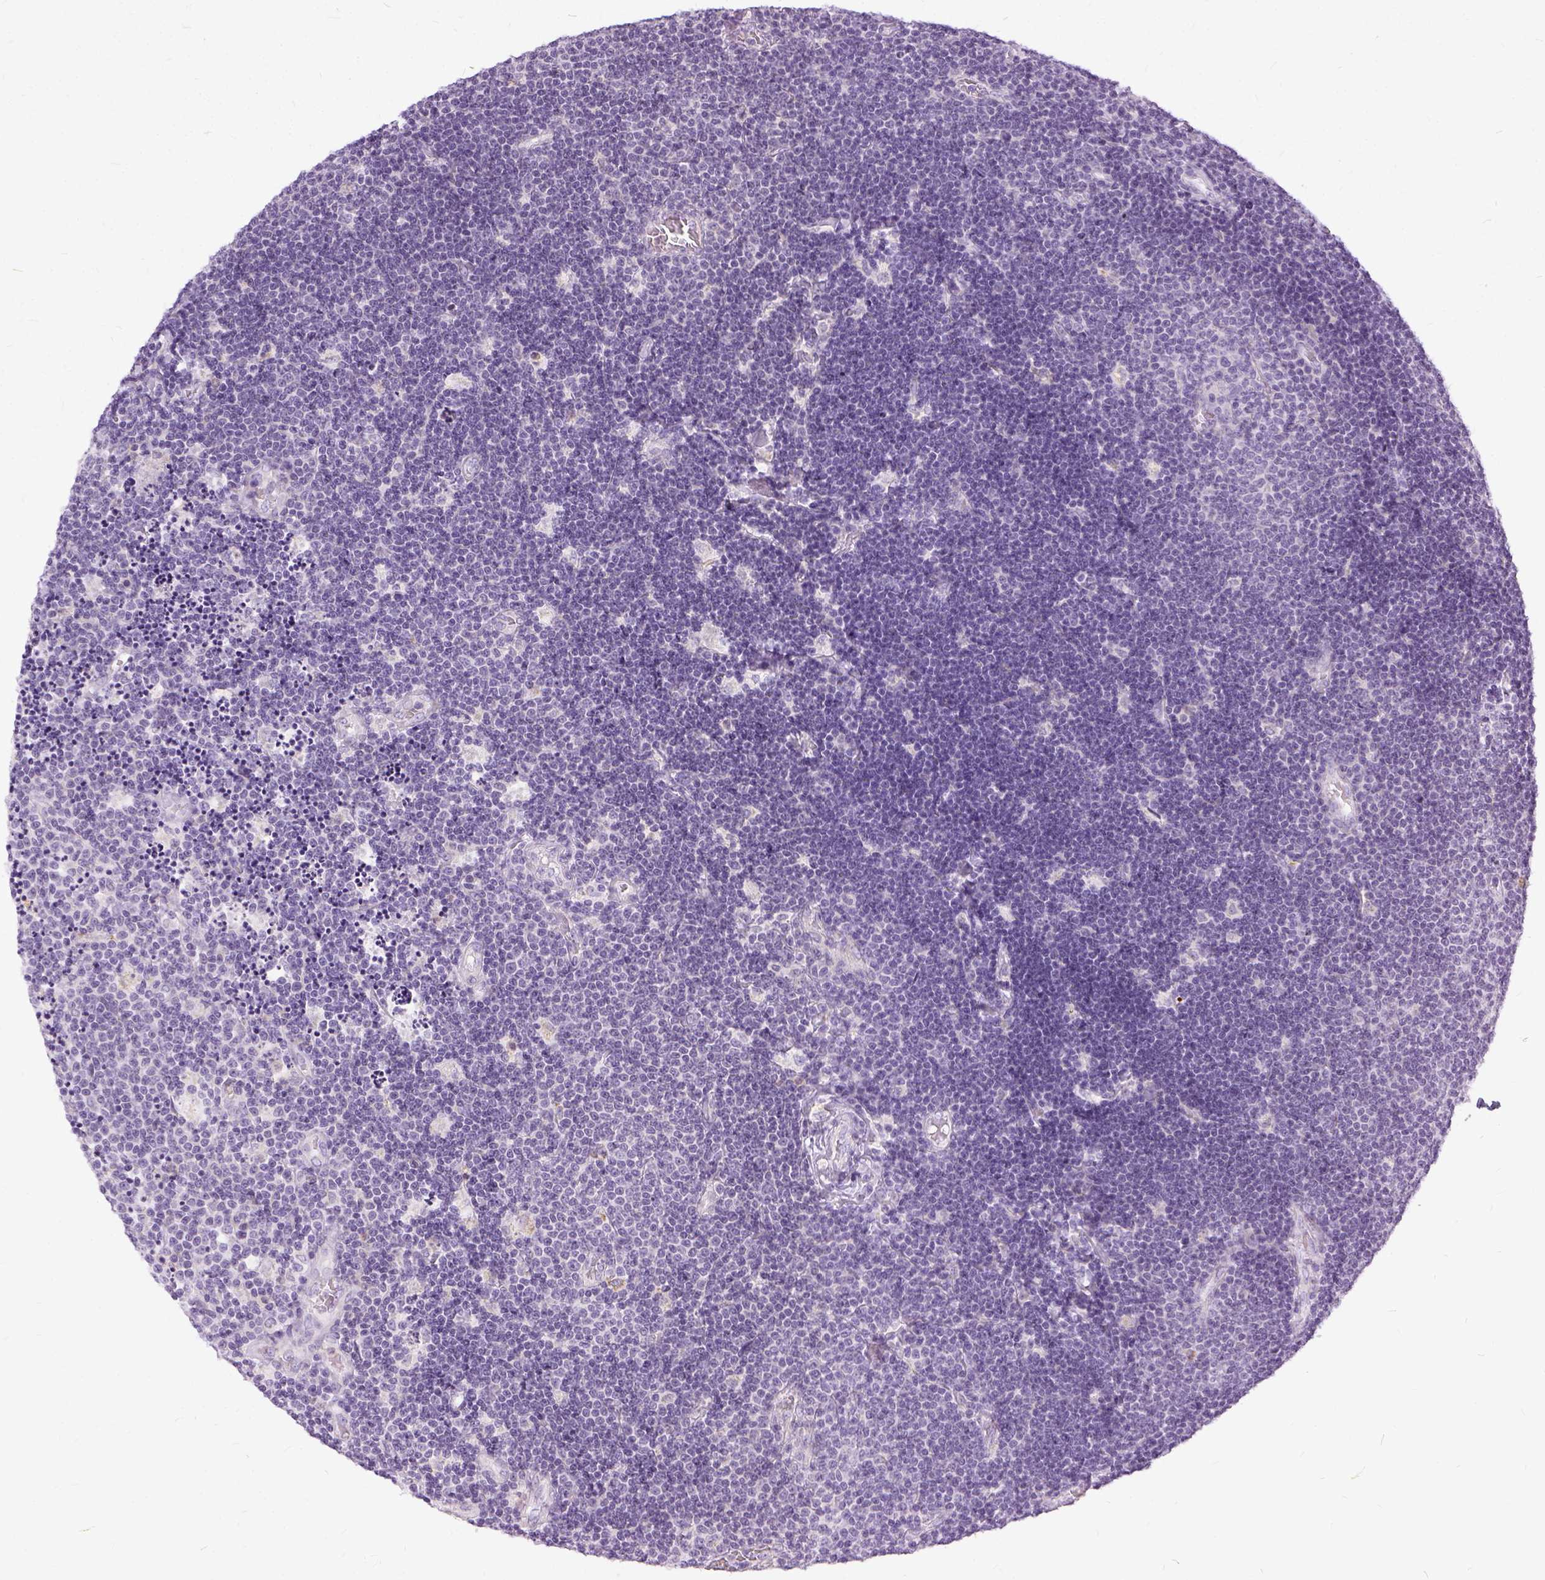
{"staining": {"intensity": "negative", "quantity": "none", "location": "none"}, "tissue": "lymphoma", "cell_type": "Tumor cells", "image_type": "cancer", "snomed": [{"axis": "morphology", "description": "Malignant lymphoma, non-Hodgkin's type, Low grade"}, {"axis": "topography", "description": "Brain"}], "caption": "There is no significant positivity in tumor cells of lymphoma.", "gene": "FDX1", "patient": {"sex": "female", "age": 66}}